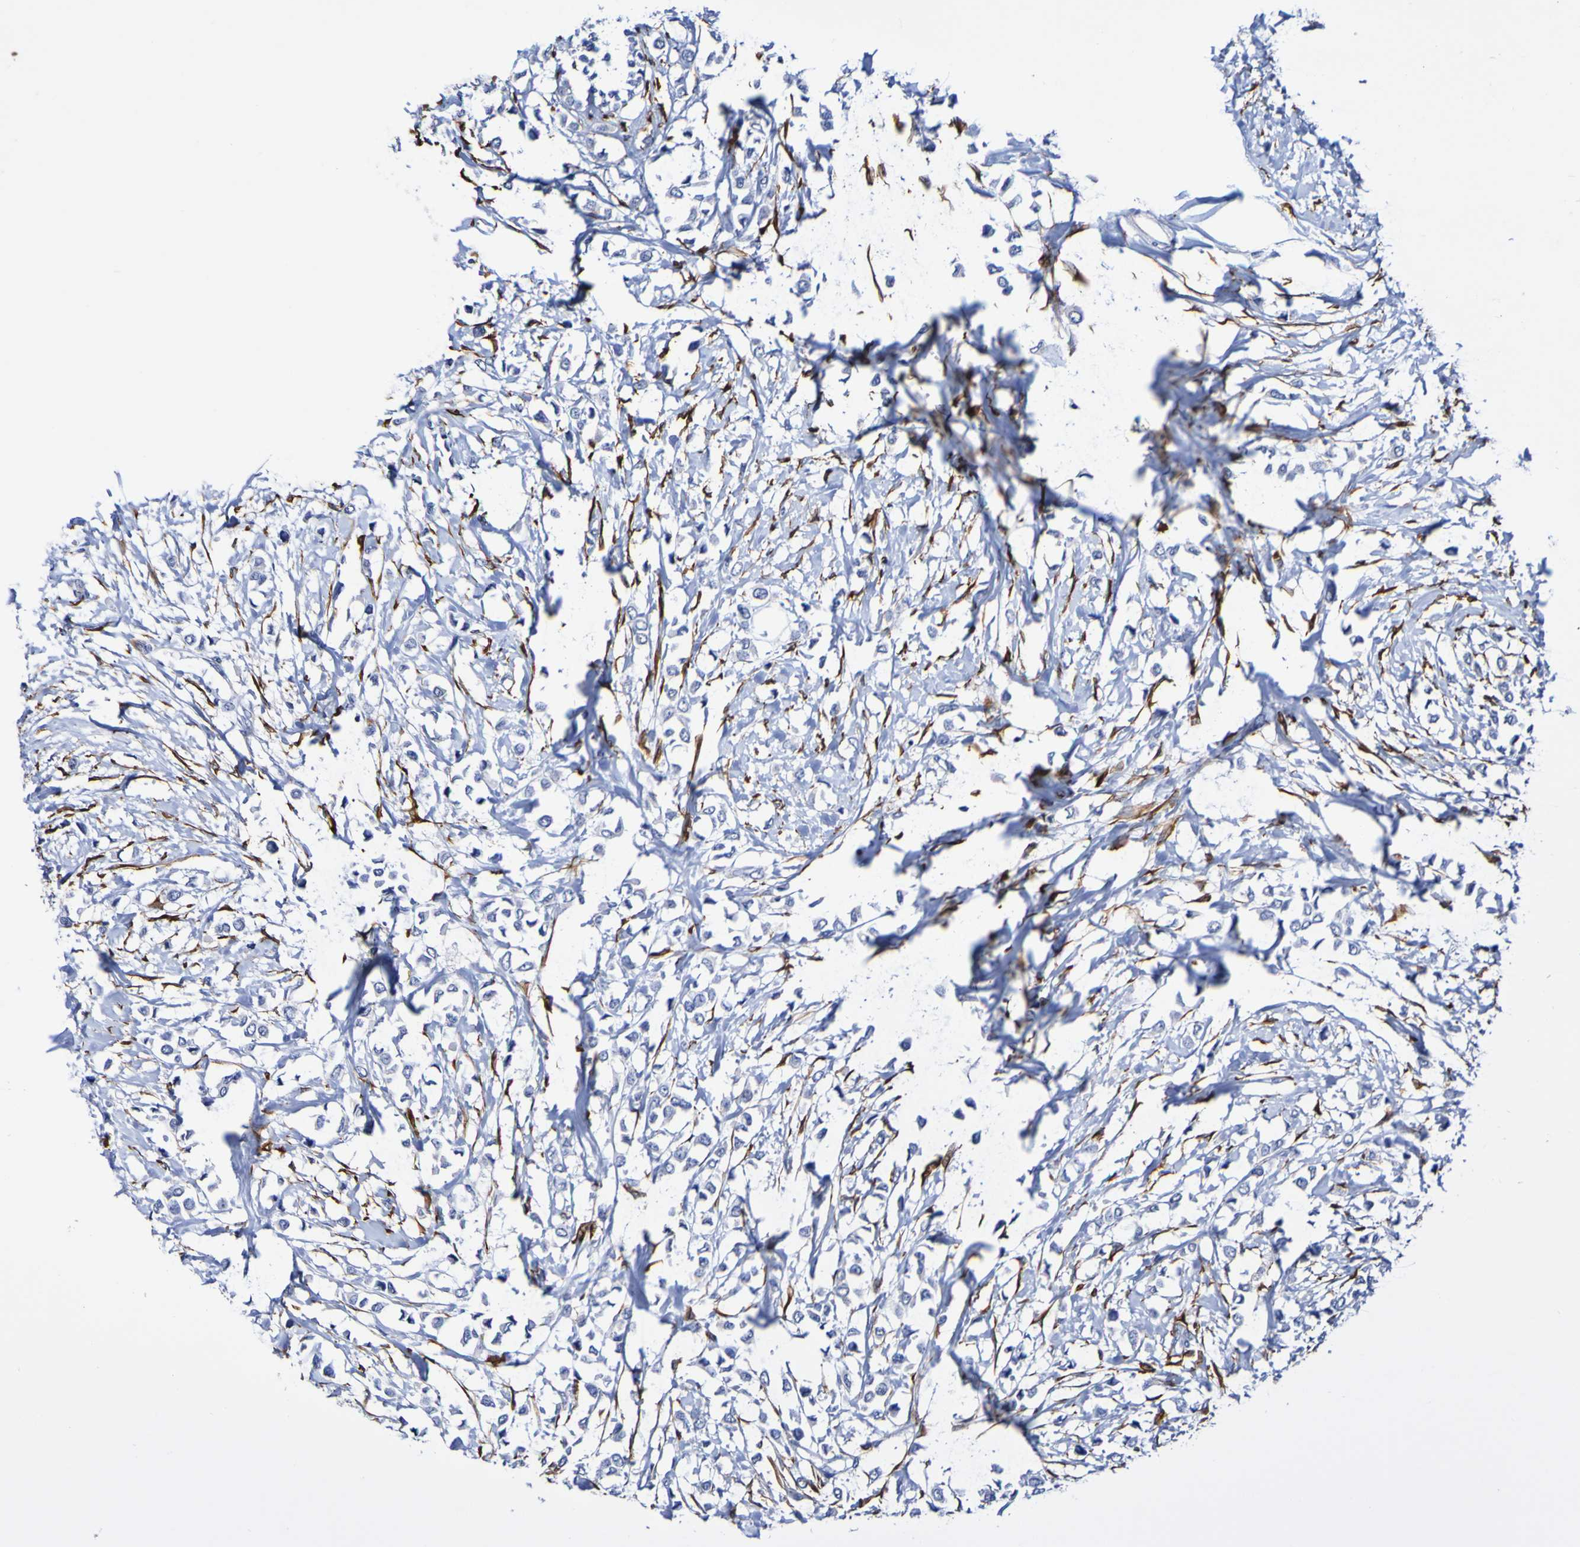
{"staining": {"intensity": "negative", "quantity": "none", "location": "none"}, "tissue": "breast cancer", "cell_type": "Tumor cells", "image_type": "cancer", "snomed": [{"axis": "morphology", "description": "Lobular carcinoma"}, {"axis": "topography", "description": "Breast"}], "caption": "Tumor cells show no significant expression in breast cancer (lobular carcinoma).", "gene": "SEZ6", "patient": {"sex": "female", "age": 51}}